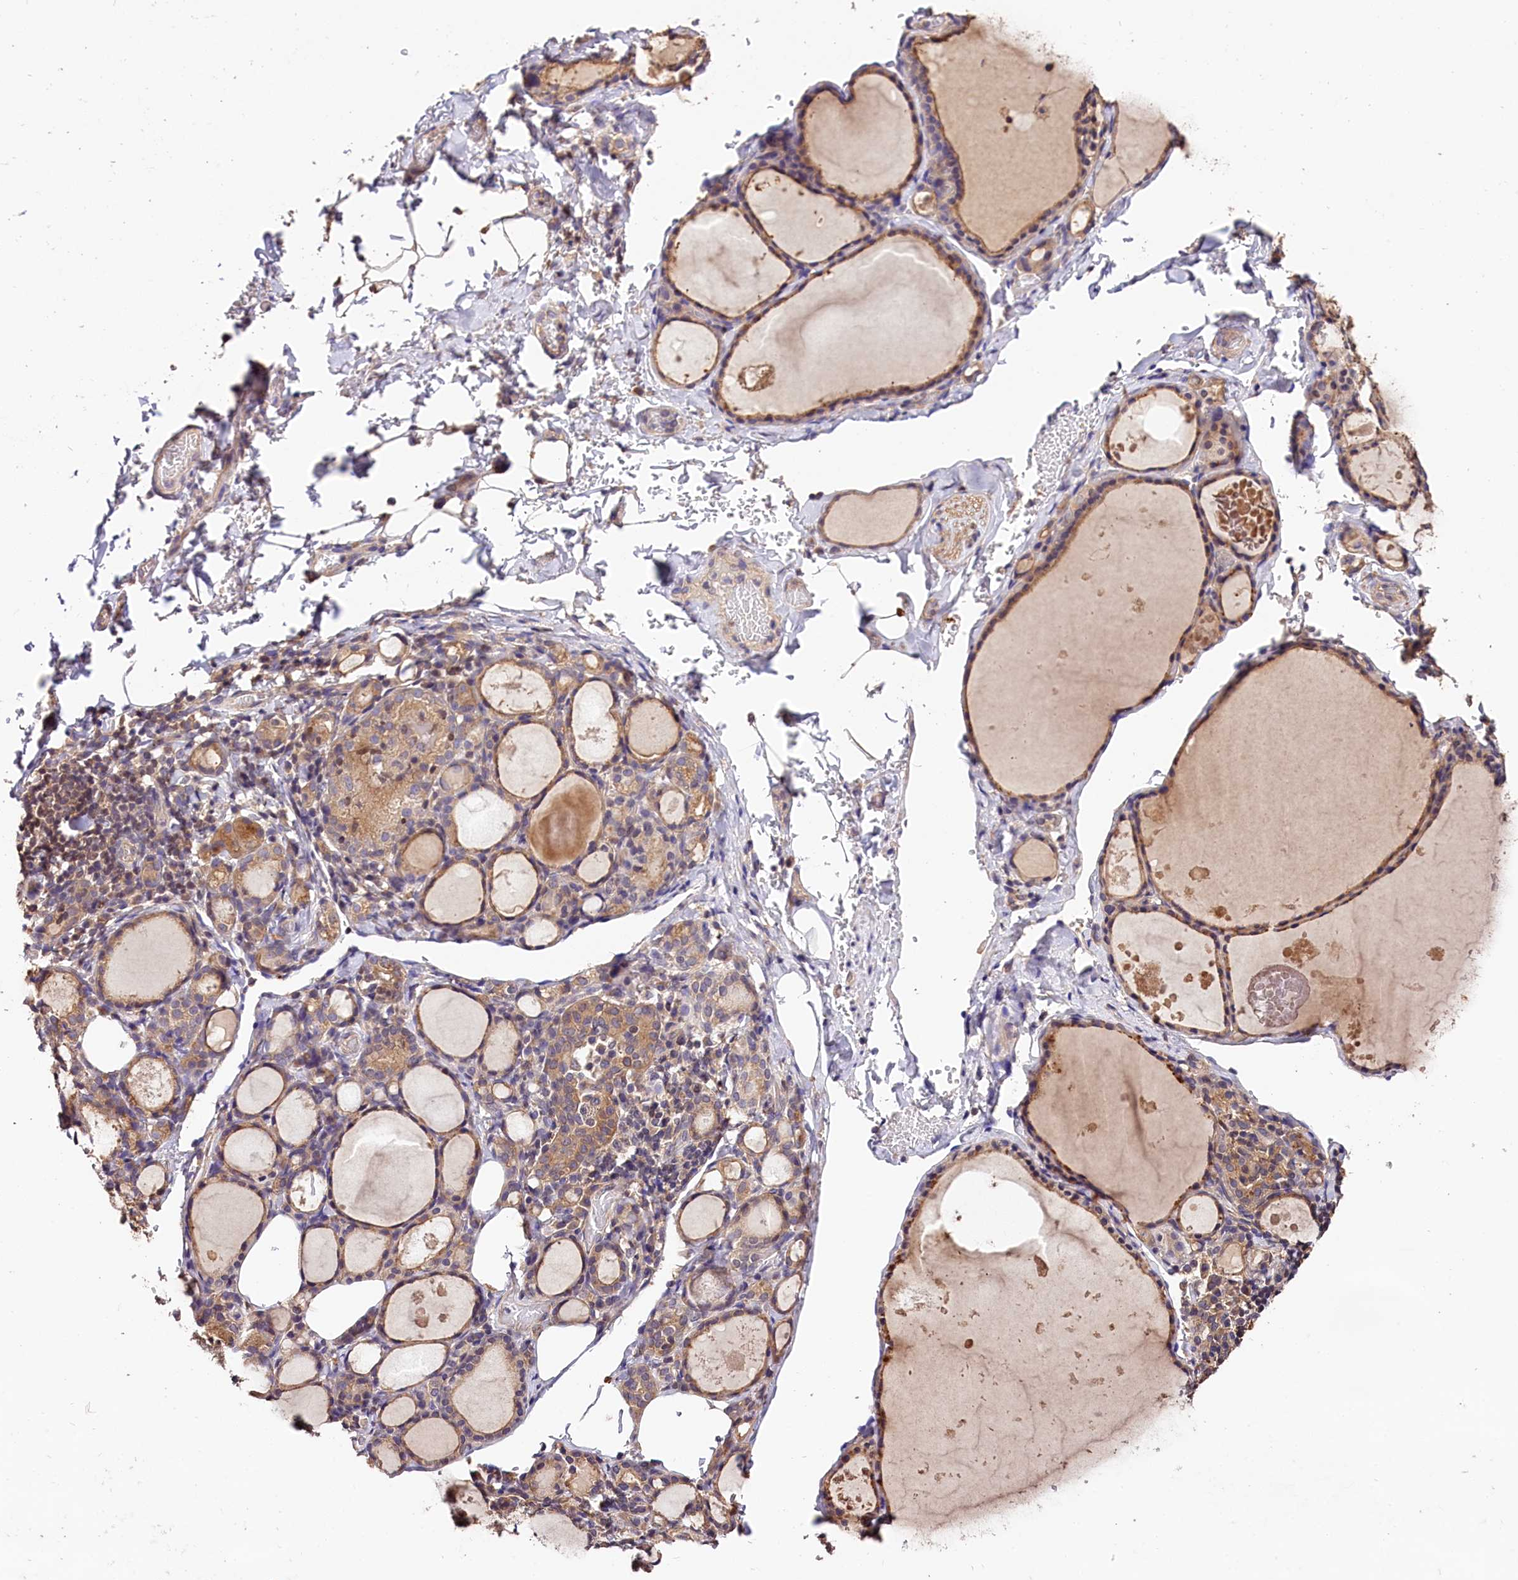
{"staining": {"intensity": "moderate", "quantity": ">75%", "location": "cytoplasmic/membranous"}, "tissue": "thyroid gland", "cell_type": "Glandular cells", "image_type": "normal", "snomed": [{"axis": "morphology", "description": "Normal tissue, NOS"}, {"axis": "topography", "description": "Thyroid gland"}], "caption": "Immunohistochemistry (IHC) (DAB) staining of normal thyroid gland exhibits moderate cytoplasmic/membranous protein positivity in approximately >75% of glandular cells. (DAB IHC, brown staining for protein, blue staining for nuclei).", "gene": "OAS3", "patient": {"sex": "male", "age": 56}}